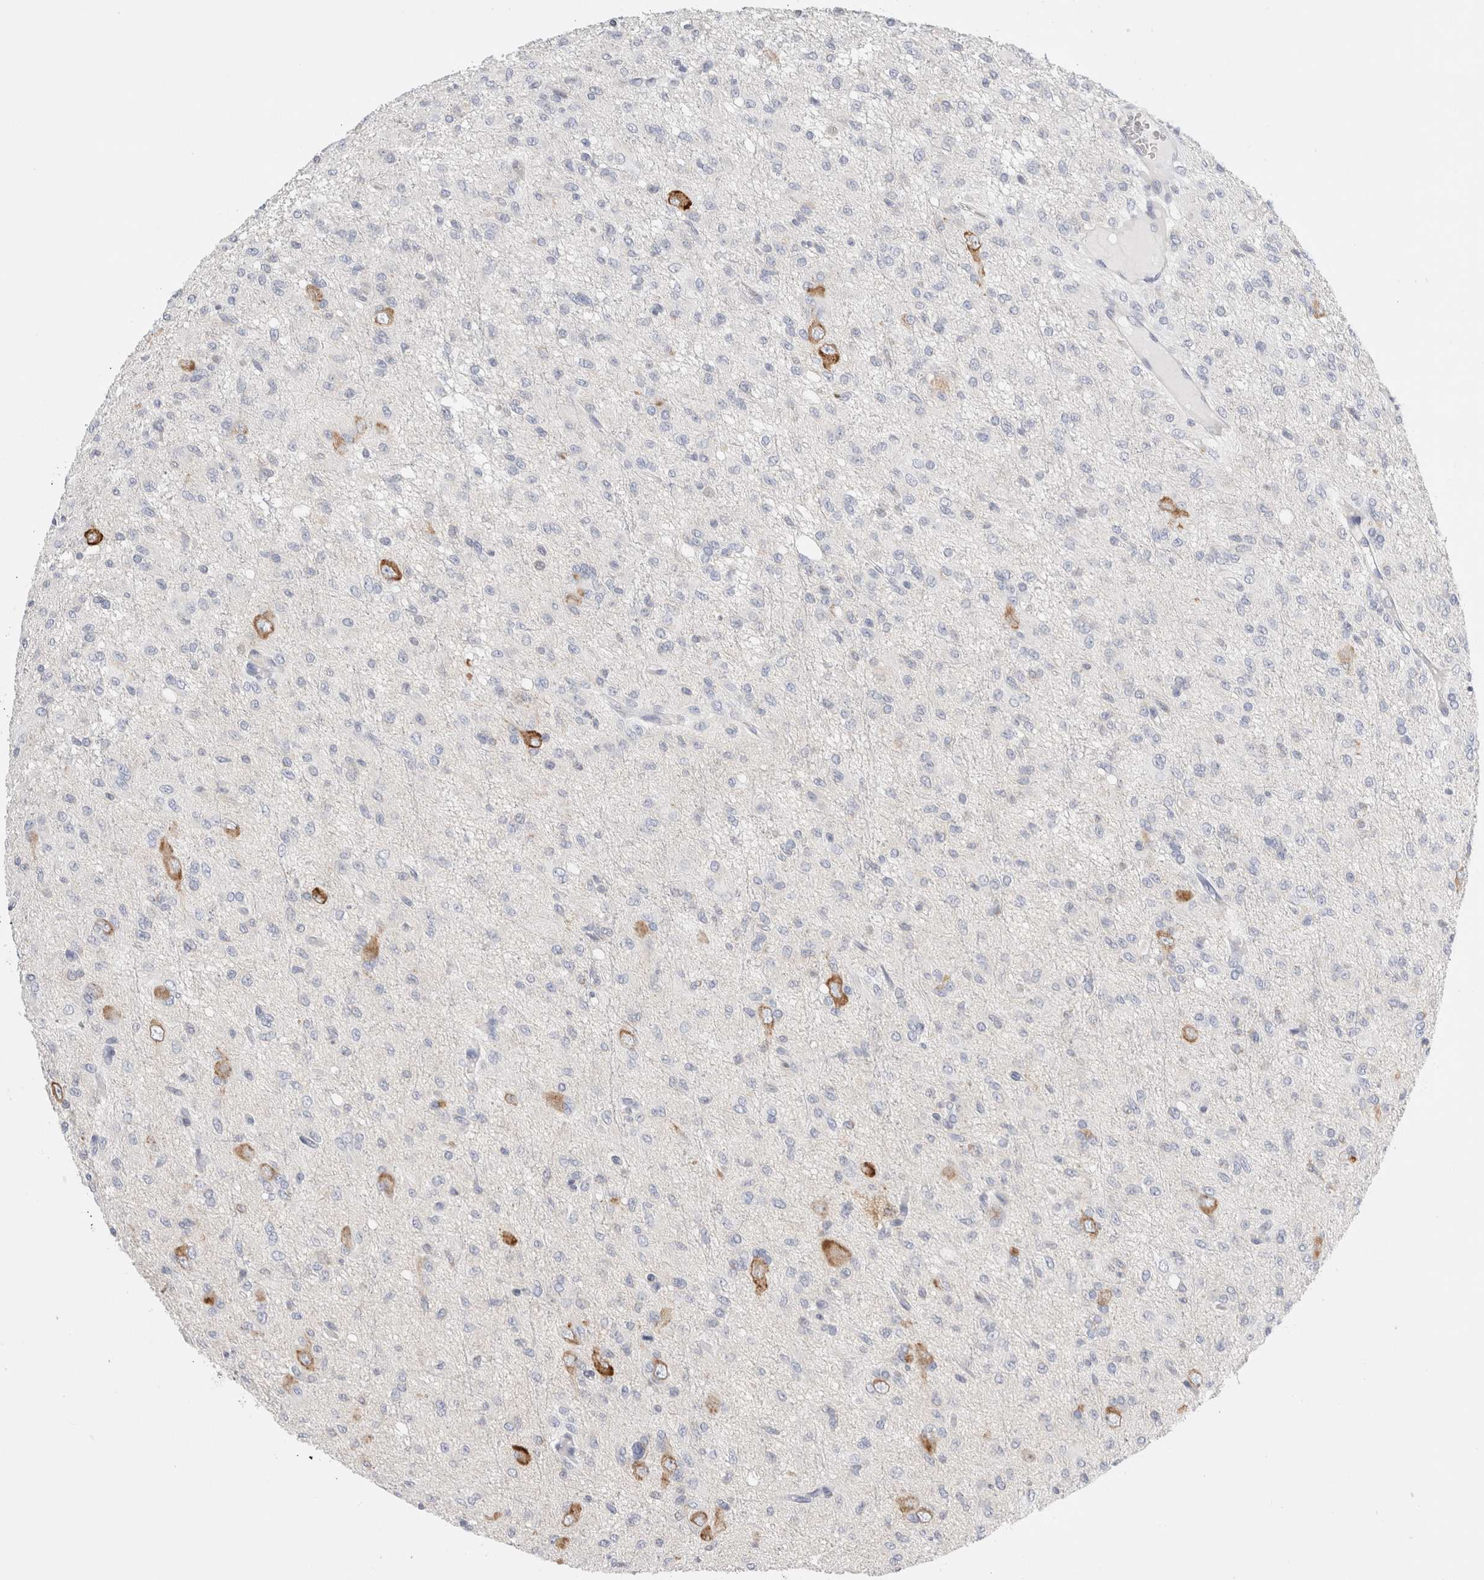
{"staining": {"intensity": "negative", "quantity": "none", "location": "none"}, "tissue": "glioma", "cell_type": "Tumor cells", "image_type": "cancer", "snomed": [{"axis": "morphology", "description": "Glioma, malignant, High grade"}, {"axis": "topography", "description": "Brain"}], "caption": "Photomicrograph shows no protein positivity in tumor cells of glioma tissue.", "gene": "CSK", "patient": {"sex": "female", "age": 59}}